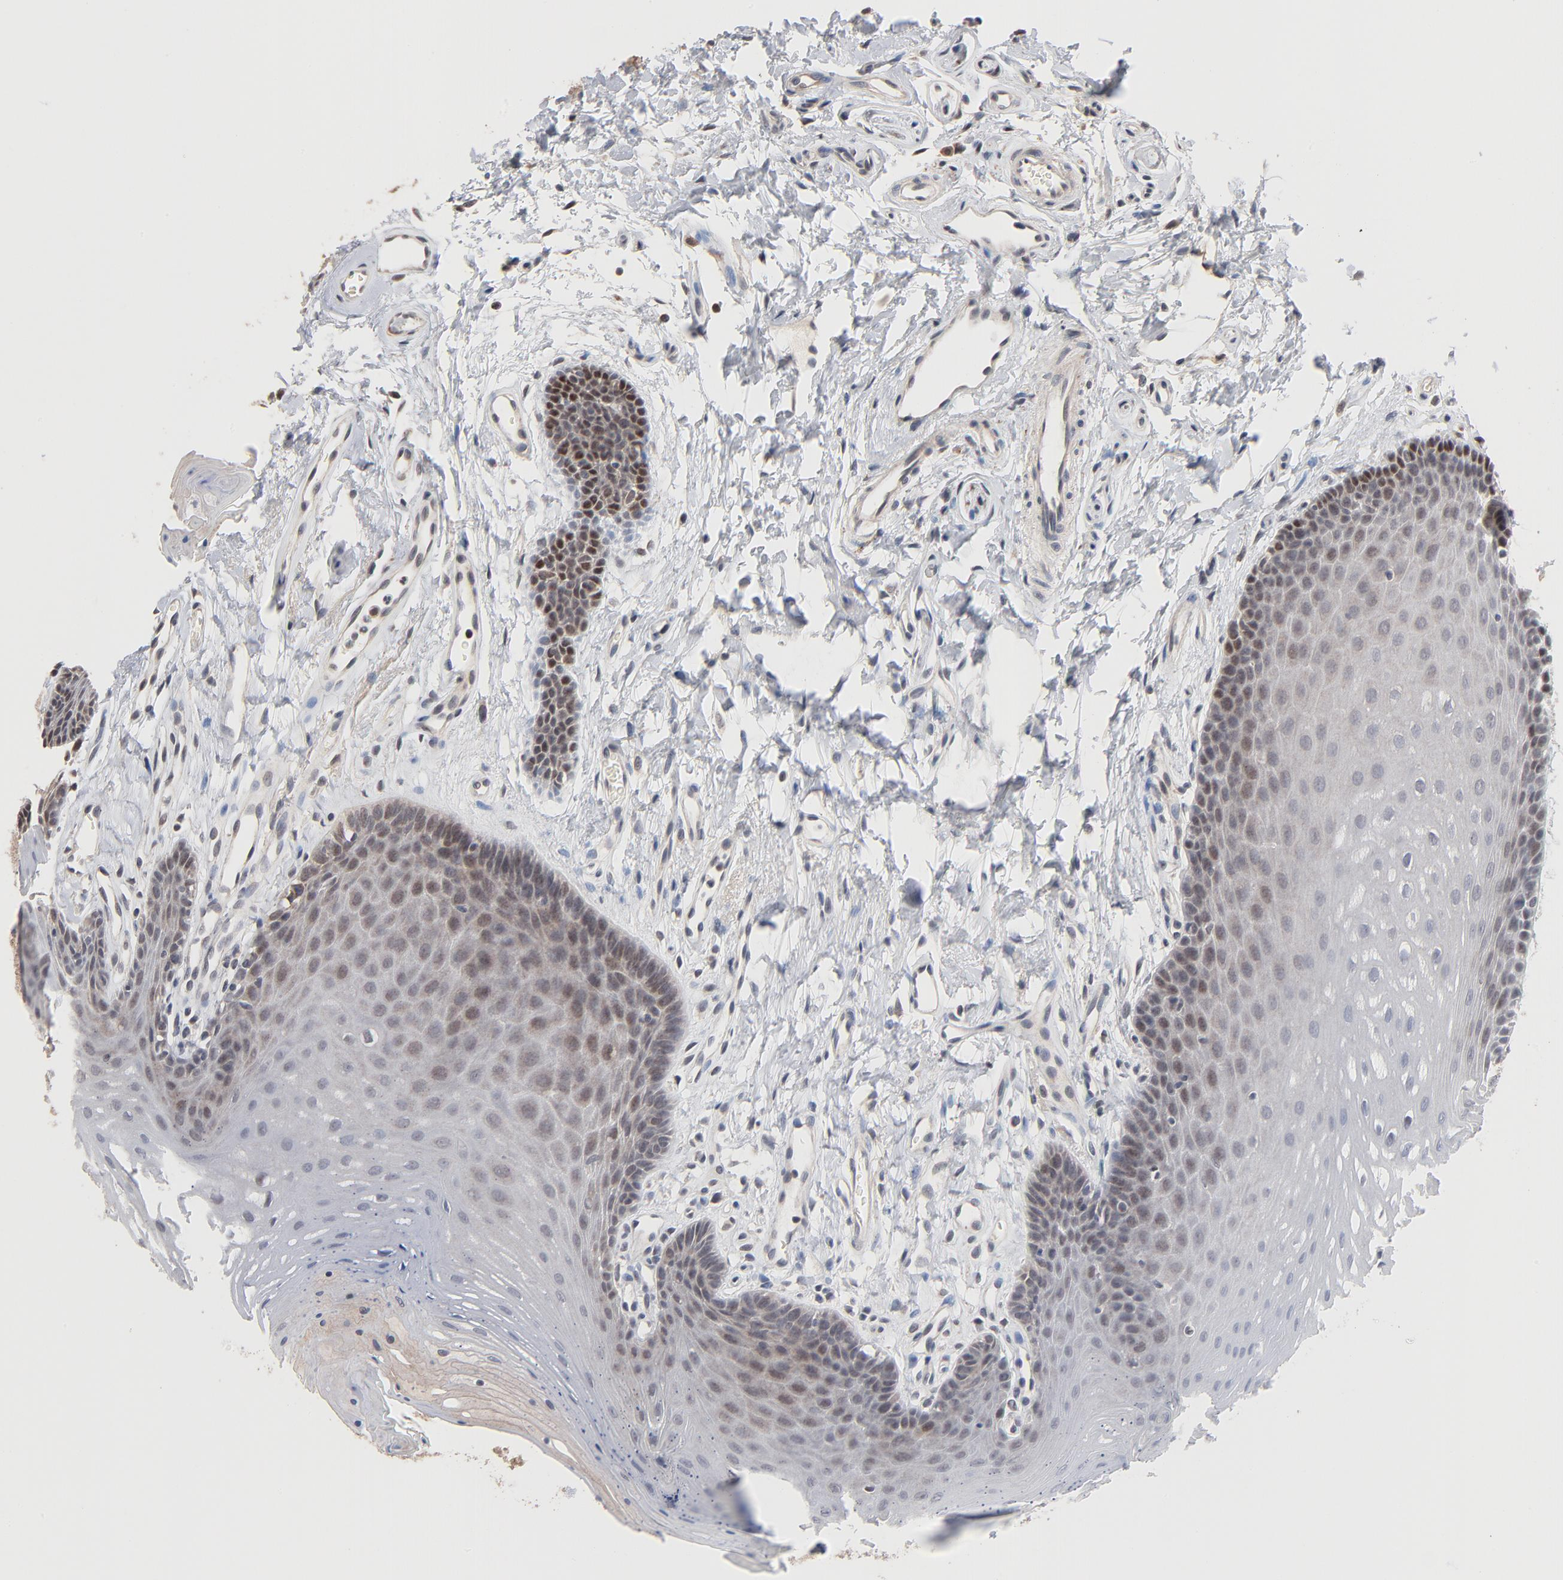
{"staining": {"intensity": "moderate", "quantity": "<25%", "location": "cytoplasmic/membranous"}, "tissue": "oral mucosa", "cell_type": "Squamous epithelial cells", "image_type": "normal", "snomed": [{"axis": "morphology", "description": "Normal tissue, NOS"}, {"axis": "topography", "description": "Oral tissue"}], "caption": "About <25% of squamous epithelial cells in unremarkable human oral mucosa demonstrate moderate cytoplasmic/membranous protein staining as visualized by brown immunohistochemical staining.", "gene": "MSL2", "patient": {"sex": "male", "age": 62}}